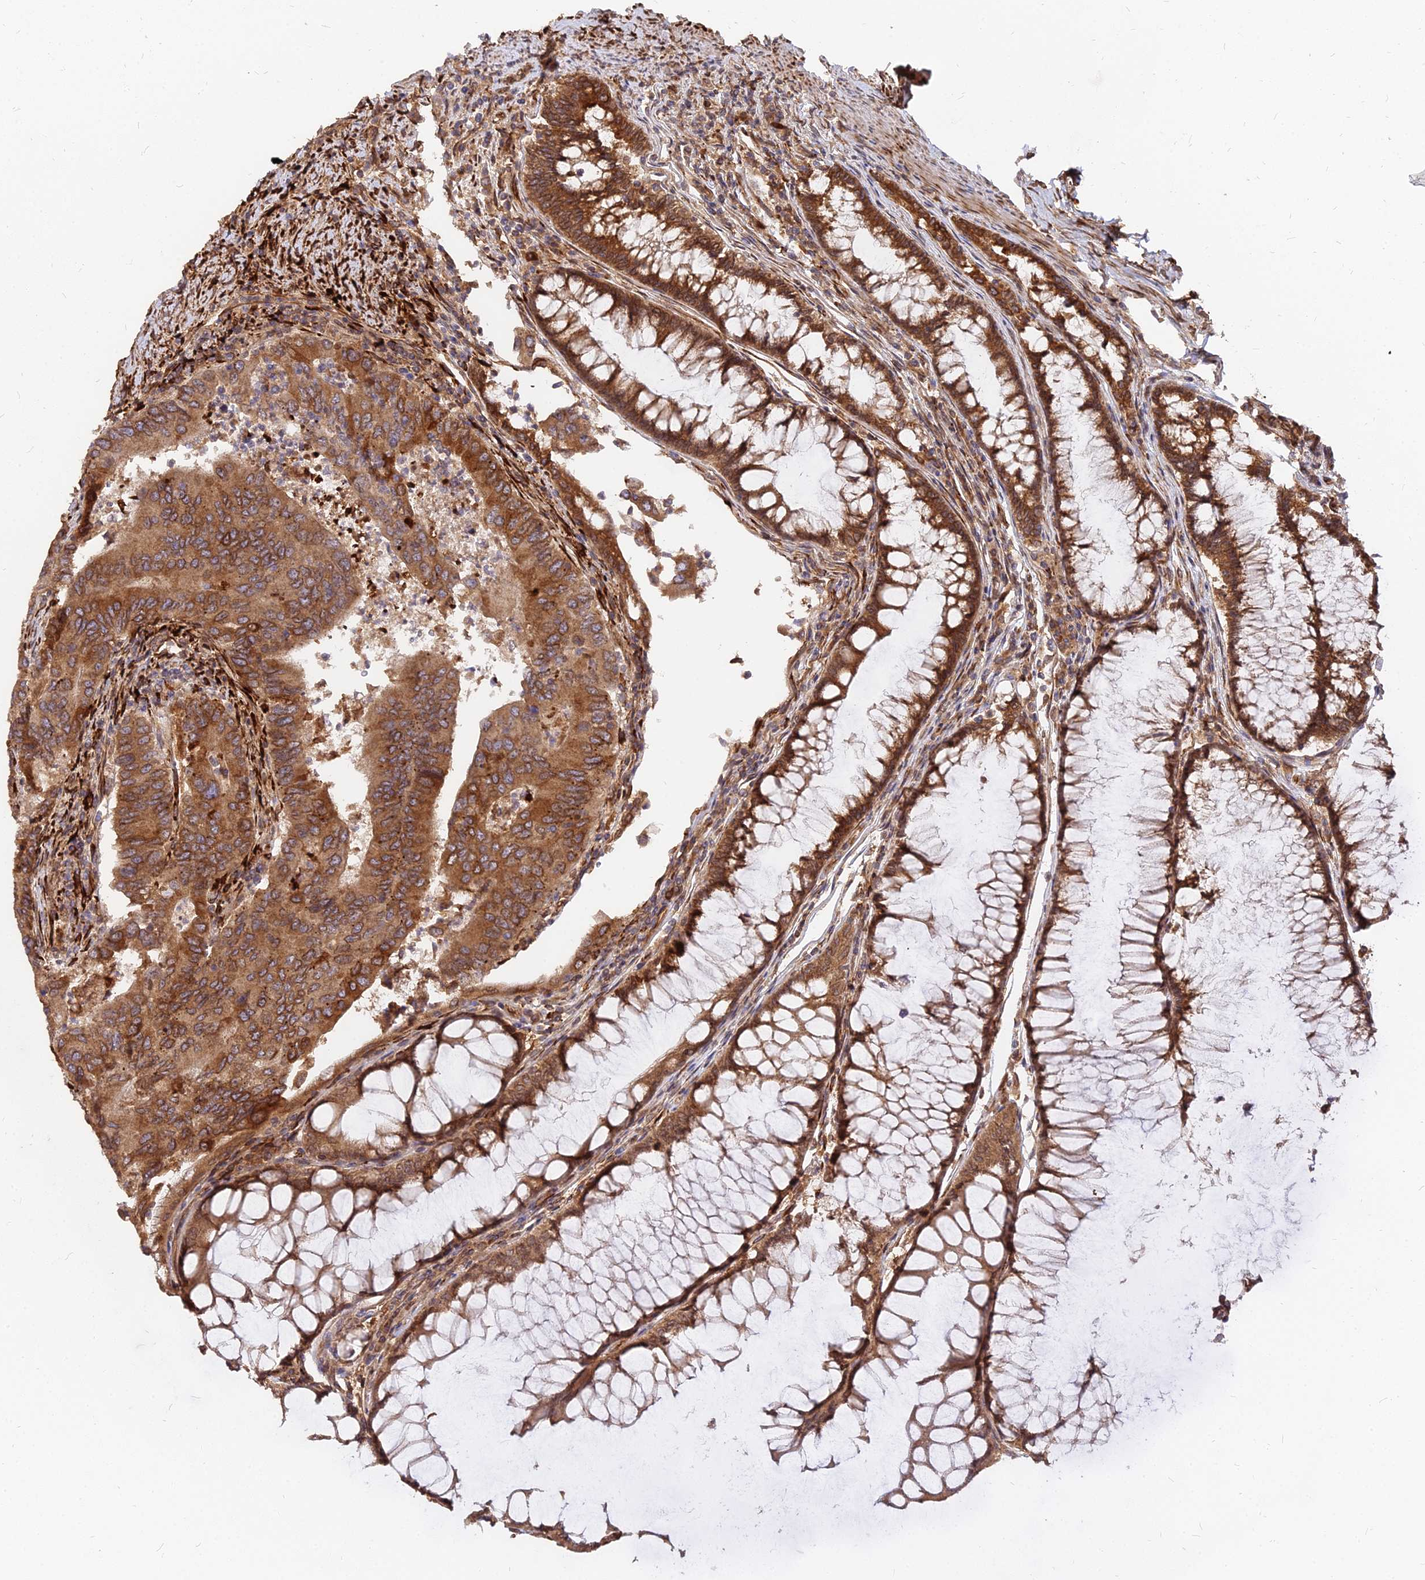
{"staining": {"intensity": "strong", "quantity": ">75%", "location": "cytoplasmic/membranous"}, "tissue": "colorectal cancer", "cell_type": "Tumor cells", "image_type": "cancer", "snomed": [{"axis": "morphology", "description": "Adenocarcinoma, NOS"}, {"axis": "topography", "description": "Colon"}], "caption": "An image of human colorectal cancer stained for a protein displays strong cytoplasmic/membranous brown staining in tumor cells.", "gene": "PDE4D", "patient": {"sex": "female", "age": 67}}